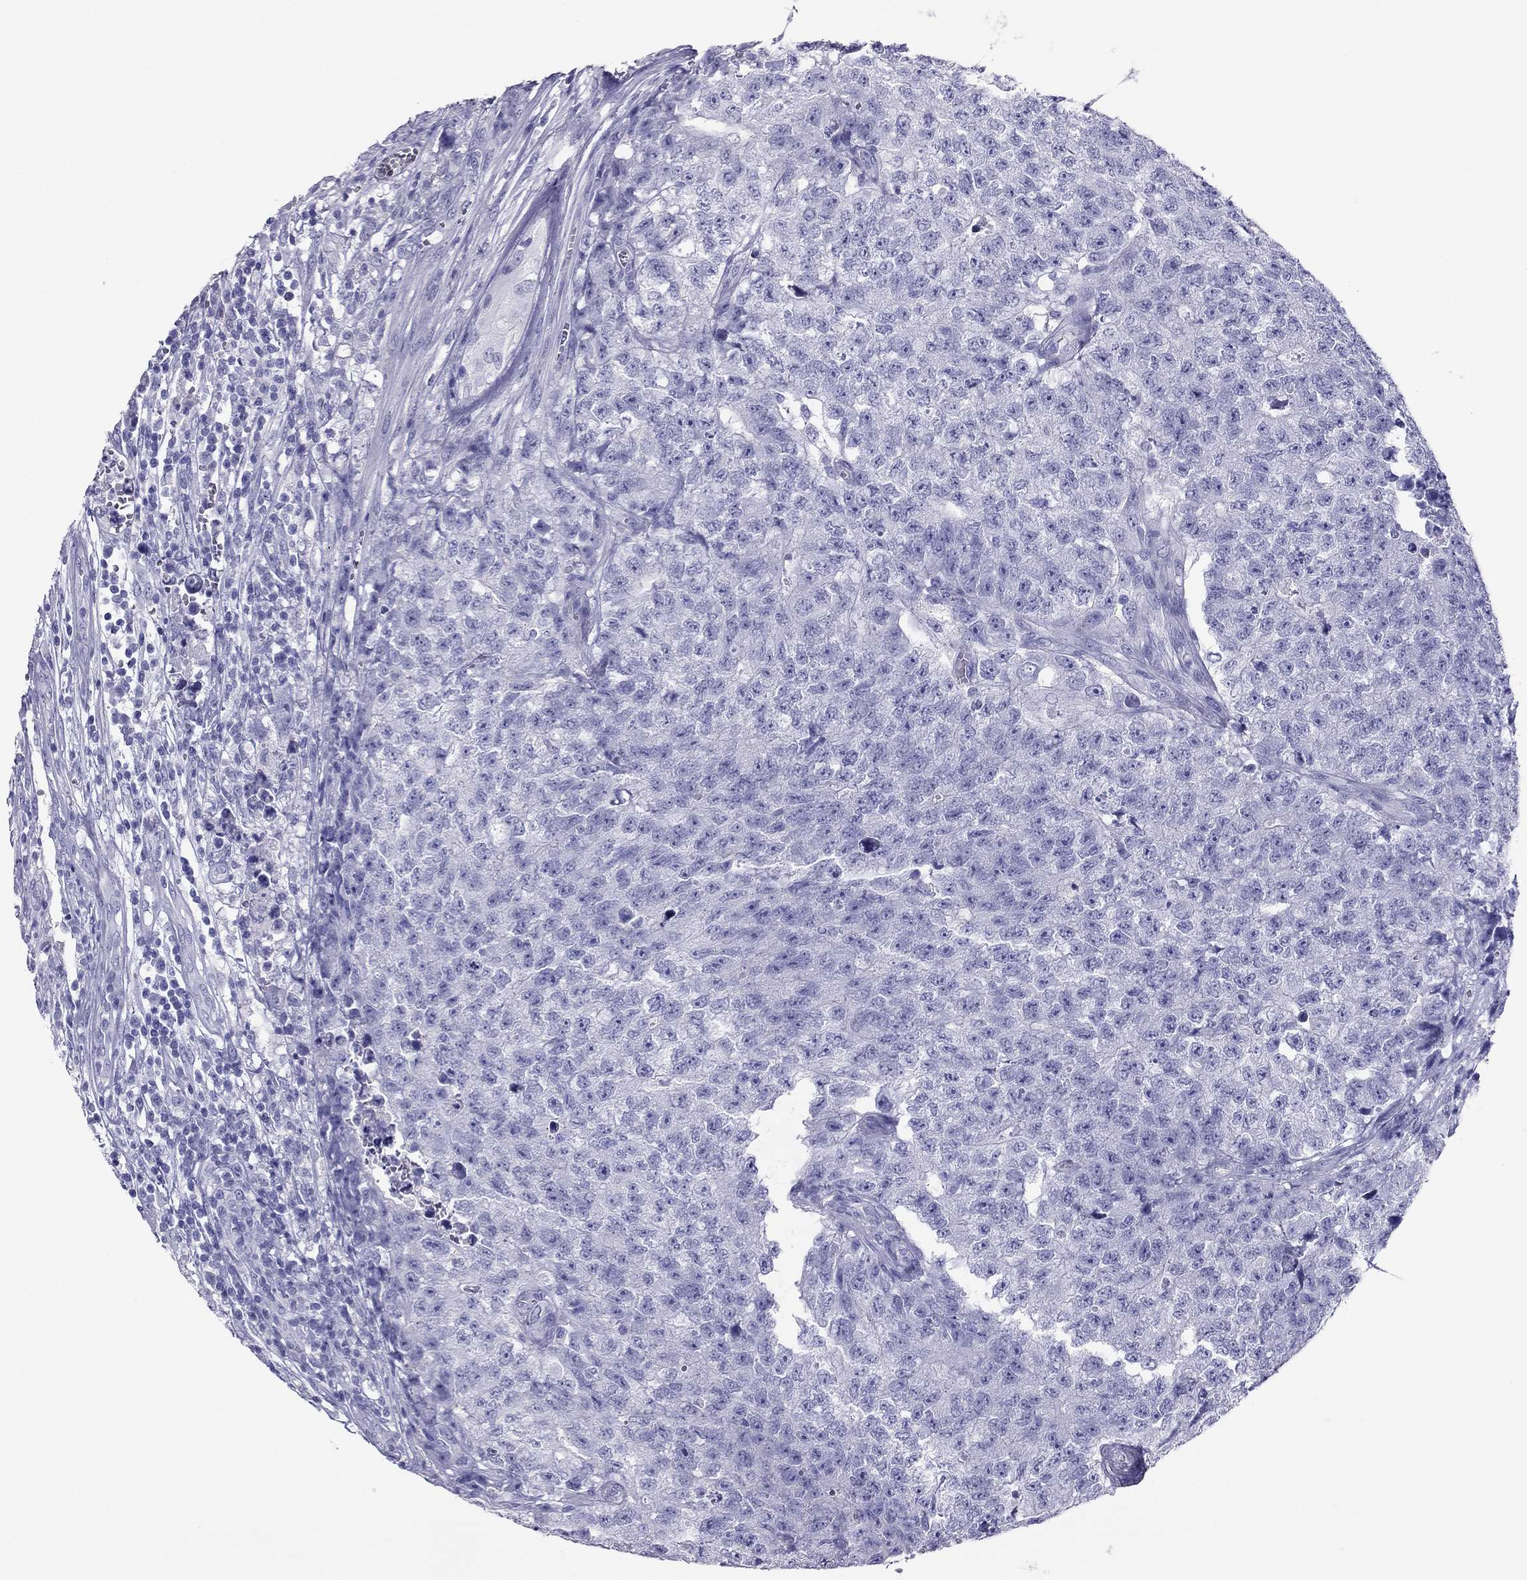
{"staining": {"intensity": "negative", "quantity": "none", "location": "none"}, "tissue": "testis cancer", "cell_type": "Tumor cells", "image_type": "cancer", "snomed": [{"axis": "morphology", "description": "Seminoma, NOS"}, {"axis": "morphology", "description": "Carcinoma, Embryonal, NOS"}, {"axis": "topography", "description": "Testis"}], "caption": "This is a image of immunohistochemistry staining of testis cancer, which shows no expression in tumor cells.", "gene": "PDE6A", "patient": {"sex": "male", "age": 22}}